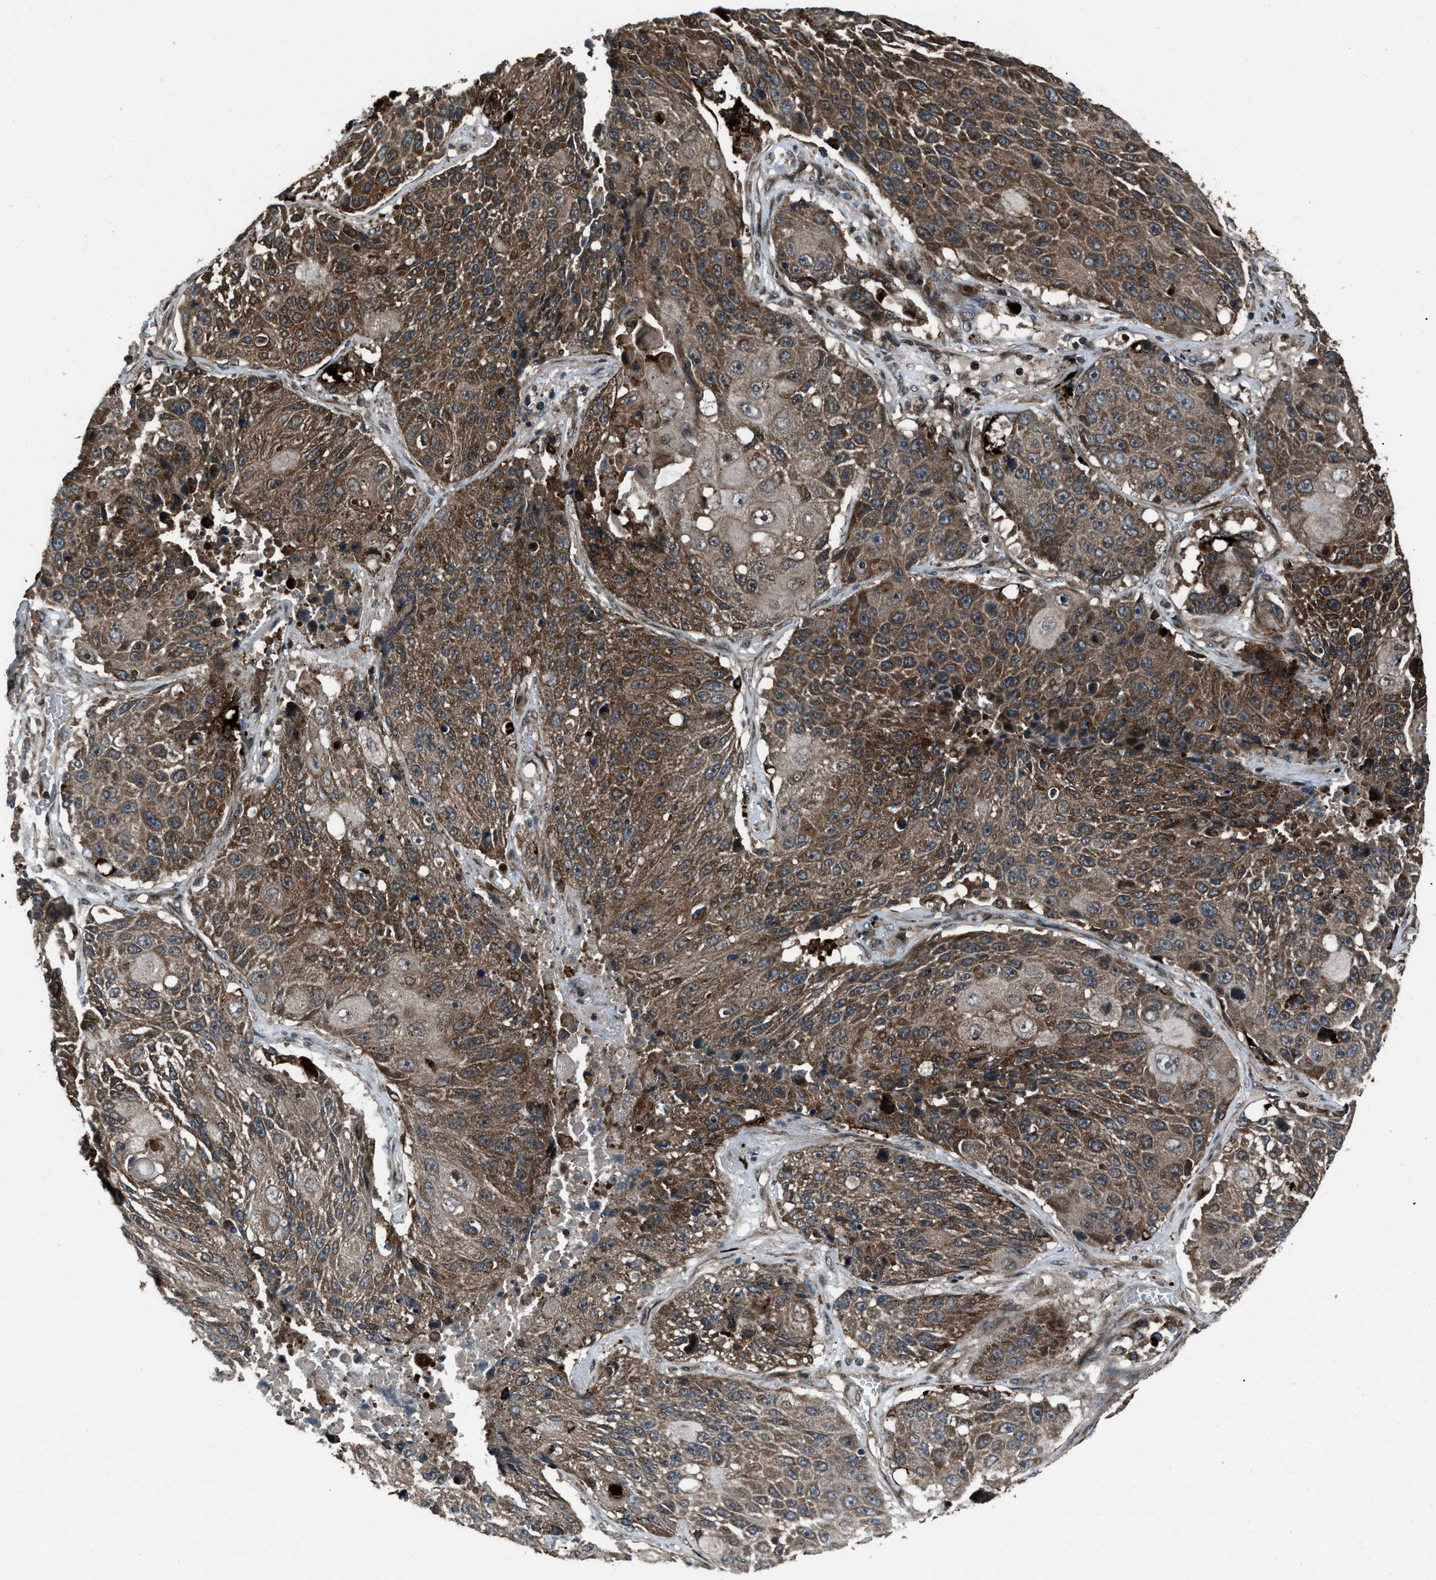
{"staining": {"intensity": "moderate", "quantity": ">75%", "location": "cytoplasmic/membranous"}, "tissue": "lung cancer", "cell_type": "Tumor cells", "image_type": "cancer", "snomed": [{"axis": "morphology", "description": "Squamous cell carcinoma, NOS"}, {"axis": "topography", "description": "Lung"}], "caption": "Protein staining of lung cancer (squamous cell carcinoma) tissue exhibits moderate cytoplasmic/membranous positivity in about >75% of tumor cells. (Brightfield microscopy of DAB IHC at high magnification).", "gene": "IRAK4", "patient": {"sex": "male", "age": 61}}